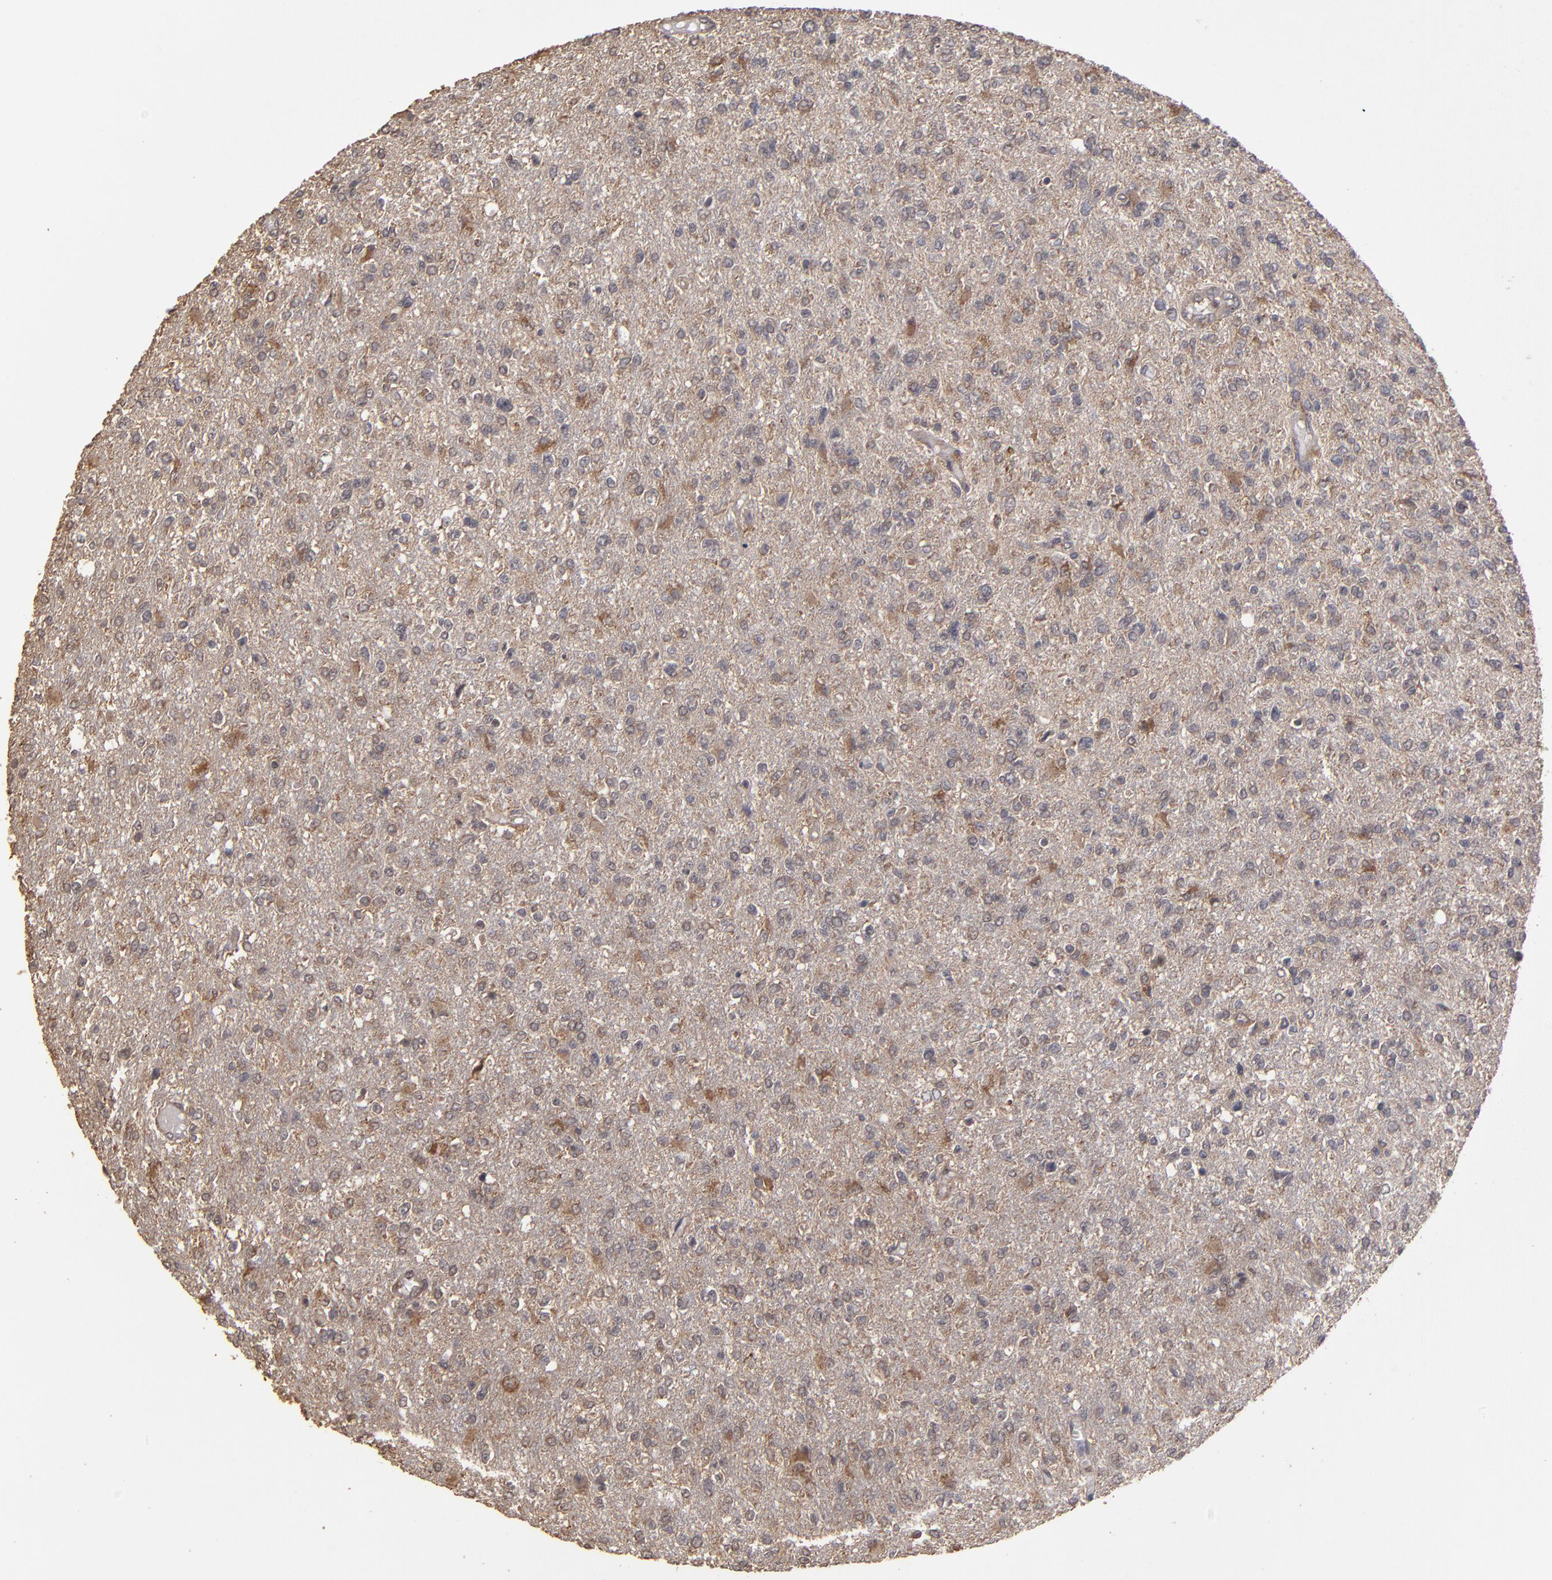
{"staining": {"intensity": "moderate", "quantity": "25%-75%", "location": "cytoplasmic/membranous"}, "tissue": "glioma", "cell_type": "Tumor cells", "image_type": "cancer", "snomed": [{"axis": "morphology", "description": "Glioma, malignant, High grade"}, {"axis": "topography", "description": "Cerebral cortex"}], "caption": "This micrograph reveals malignant high-grade glioma stained with IHC to label a protein in brown. The cytoplasmic/membranous of tumor cells show moderate positivity for the protein. Nuclei are counter-stained blue.", "gene": "MMP2", "patient": {"sex": "male", "age": 76}}